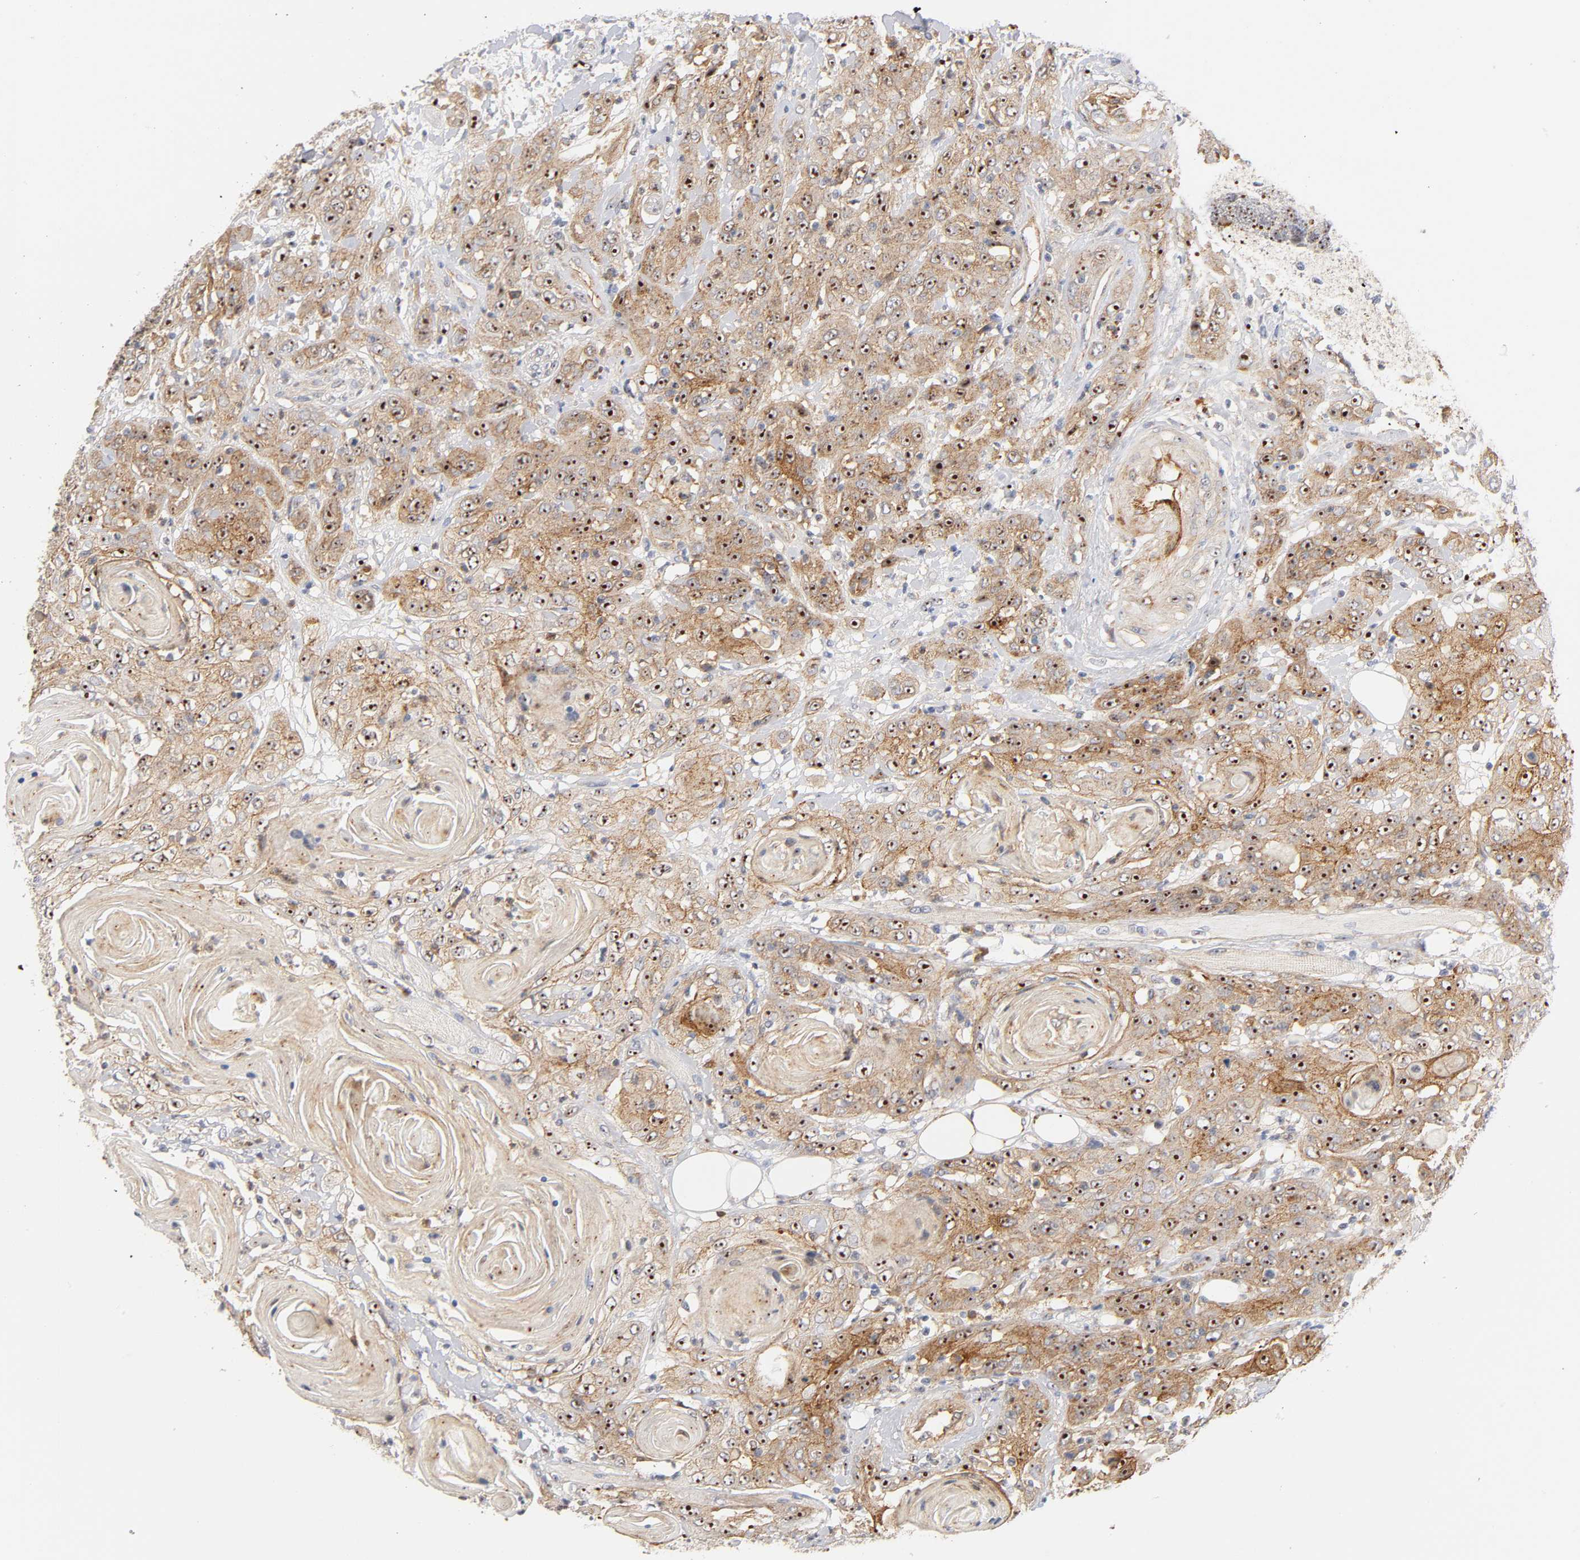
{"staining": {"intensity": "strong", "quantity": ">75%", "location": "cytoplasmic/membranous,nuclear"}, "tissue": "head and neck cancer", "cell_type": "Tumor cells", "image_type": "cancer", "snomed": [{"axis": "morphology", "description": "Squamous cell carcinoma, NOS"}, {"axis": "topography", "description": "Head-Neck"}], "caption": "Immunohistochemical staining of human head and neck squamous cell carcinoma displays strong cytoplasmic/membranous and nuclear protein expression in approximately >75% of tumor cells.", "gene": "PLD1", "patient": {"sex": "female", "age": 84}}